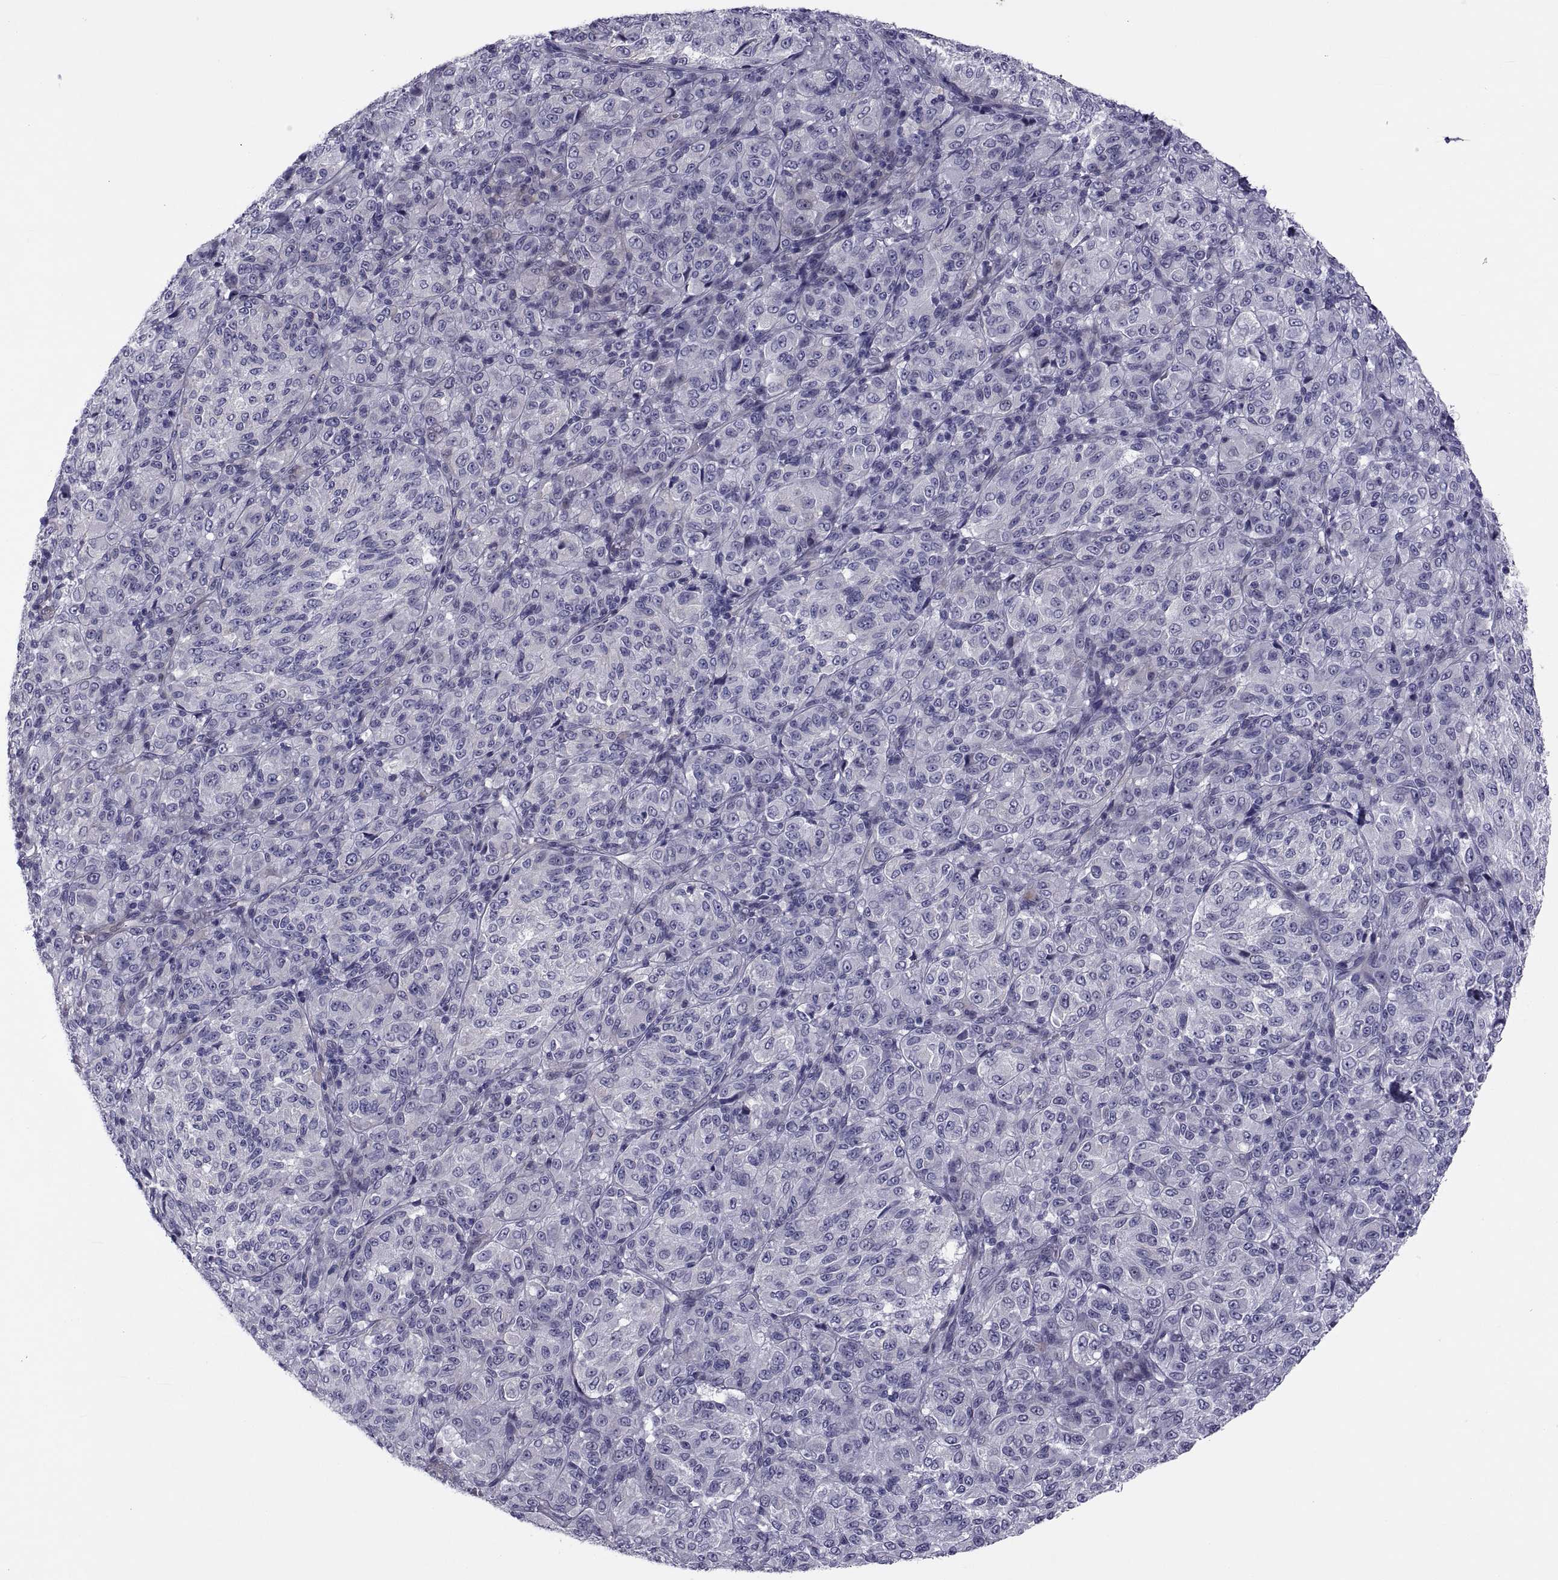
{"staining": {"intensity": "negative", "quantity": "none", "location": "none"}, "tissue": "melanoma", "cell_type": "Tumor cells", "image_type": "cancer", "snomed": [{"axis": "morphology", "description": "Malignant melanoma, Metastatic site"}, {"axis": "topography", "description": "Brain"}], "caption": "Human melanoma stained for a protein using immunohistochemistry demonstrates no expression in tumor cells.", "gene": "TMEM158", "patient": {"sex": "female", "age": 56}}